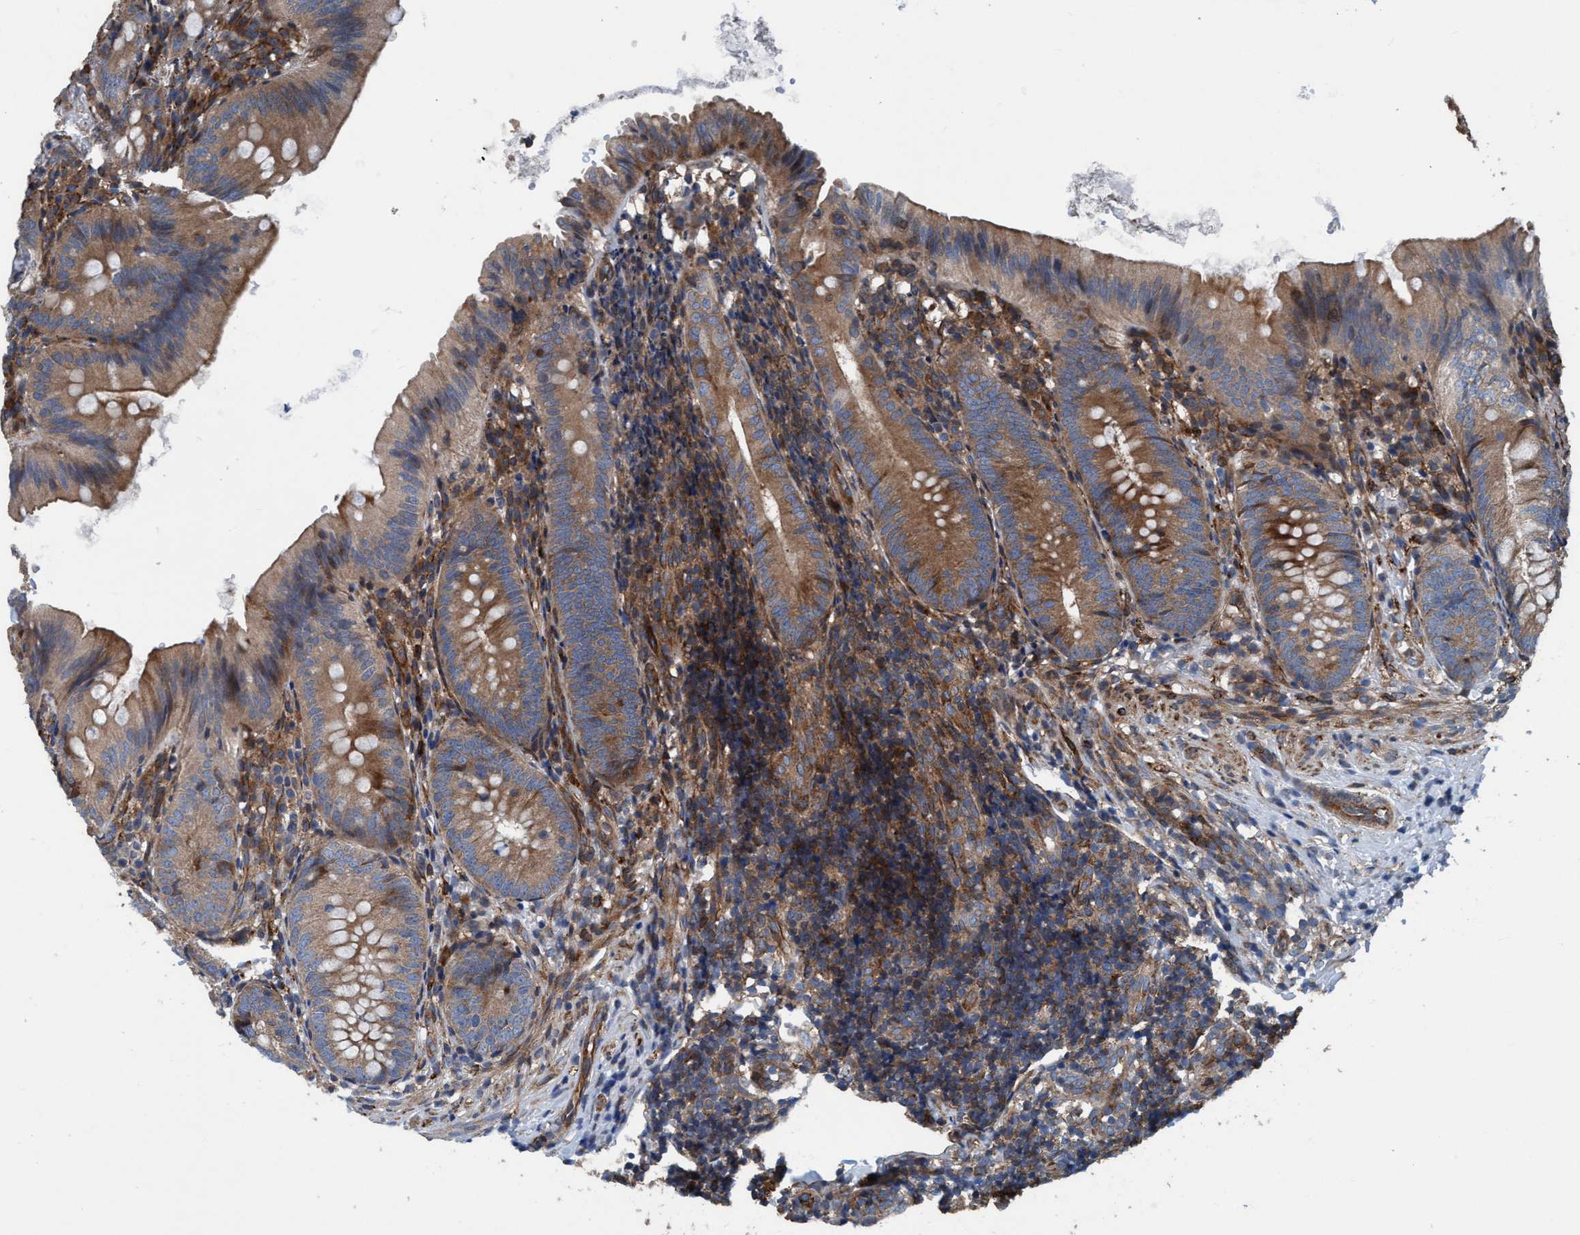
{"staining": {"intensity": "moderate", "quantity": ">75%", "location": "cytoplasmic/membranous"}, "tissue": "appendix", "cell_type": "Glandular cells", "image_type": "normal", "snomed": [{"axis": "morphology", "description": "Normal tissue, NOS"}, {"axis": "topography", "description": "Appendix"}], "caption": "Brown immunohistochemical staining in normal appendix reveals moderate cytoplasmic/membranous staining in about >75% of glandular cells. The staining was performed using DAB (3,3'-diaminobenzidine) to visualize the protein expression in brown, while the nuclei were stained in blue with hematoxylin (Magnification: 20x).", "gene": "NMT1", "patient": {"sex": "male", "age": 1}}